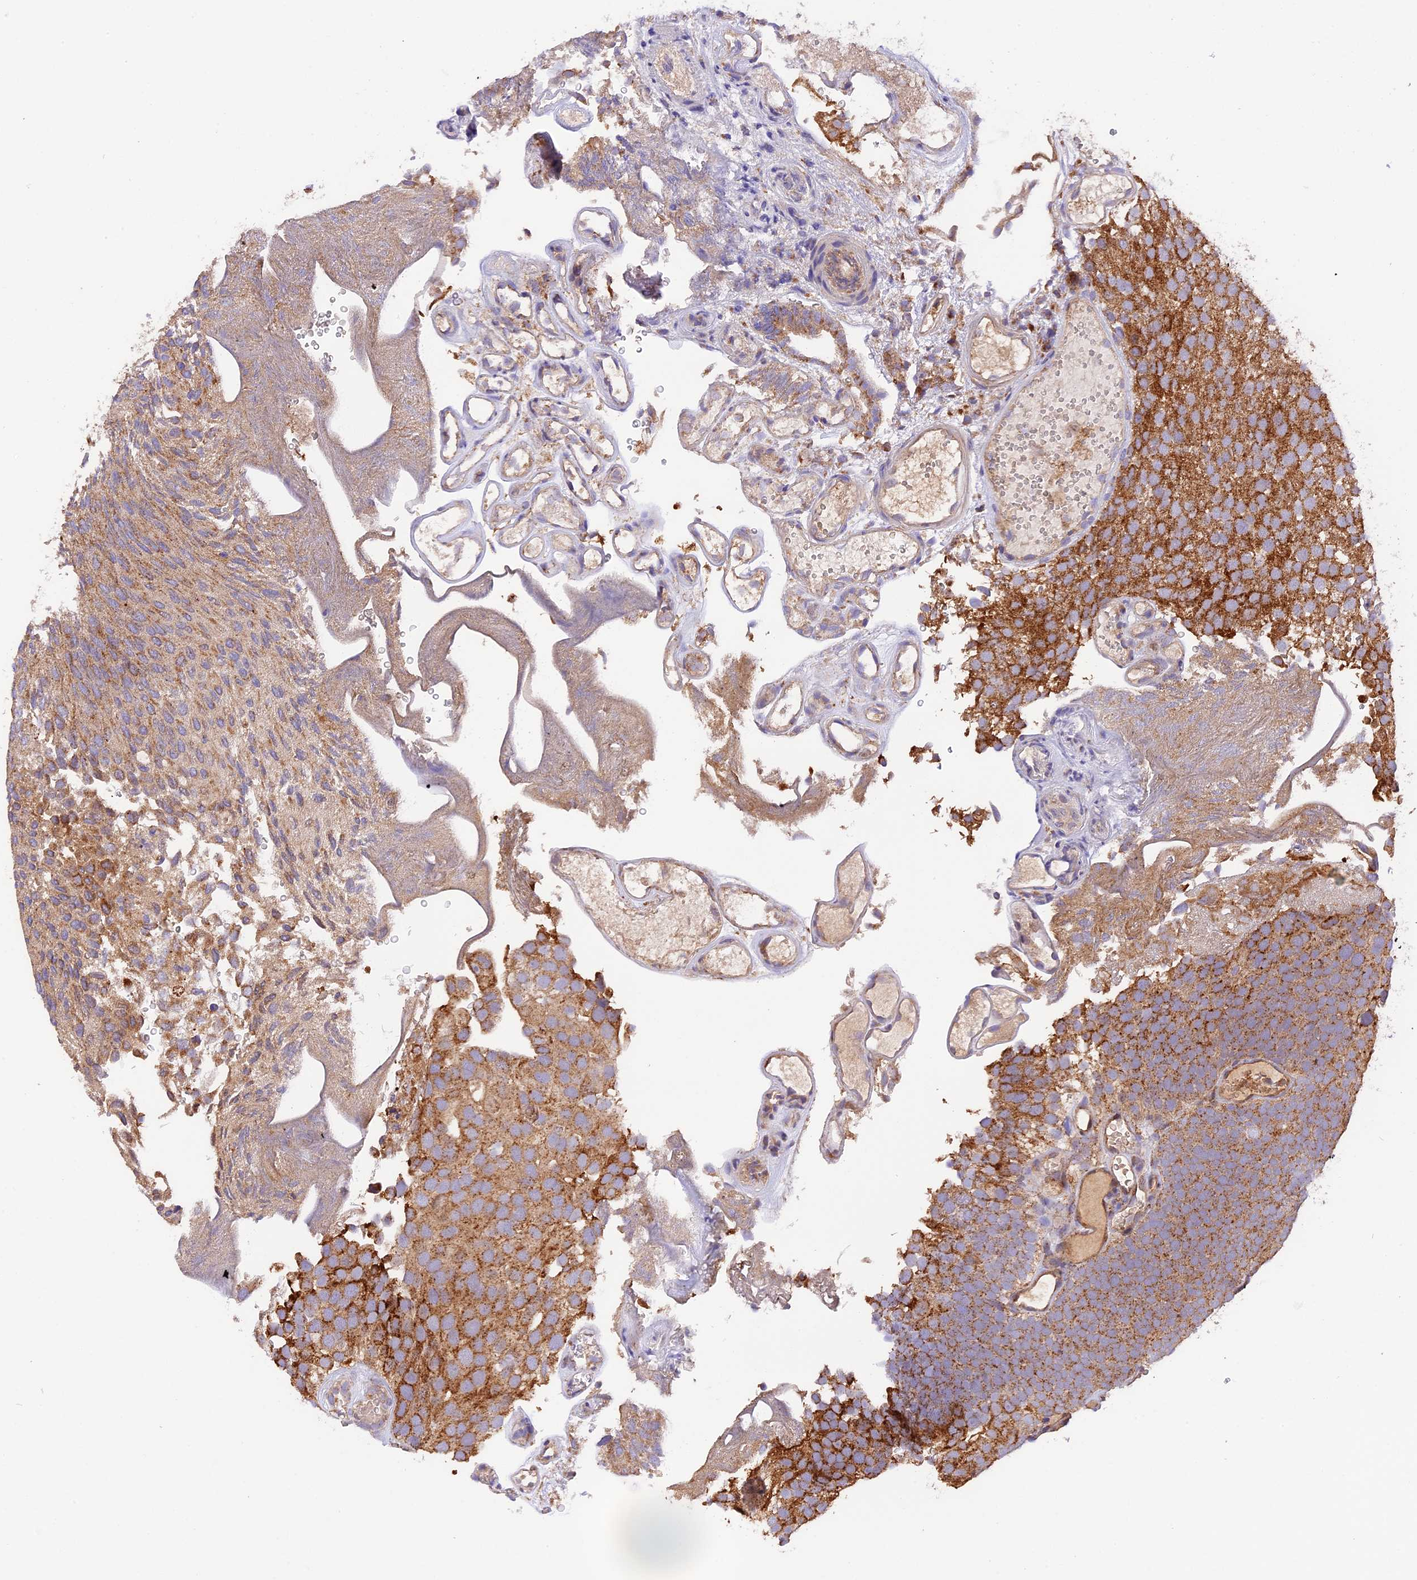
{"staining": {"intensity": "strong", "quantity": ">75%", "location": "cytoplasmic/membranous"}, "tissue": "urothelial cancer", "cell_type": "Tumor cells", "image_type": "cancer", "snomed": [{"axis": "morphology", "description": "Urothelial carcinoma, Low grade"}, {"axis": "topography", "description": "Urinary bladder"}], "caption": "Immunohistochemistry (IHC) micrograph of neoplastic tissue: urothelial carcinoma (low-grade) stained using immunohistochemistry demonstrates high levels of strong protein expression localized specifically in the cytoplasmic/membranous of tumor cells, appearing as a cytoplasmic/membranous brown color.", "gene": "PEX3", "patient": {"sex": "male", "age": 78}}